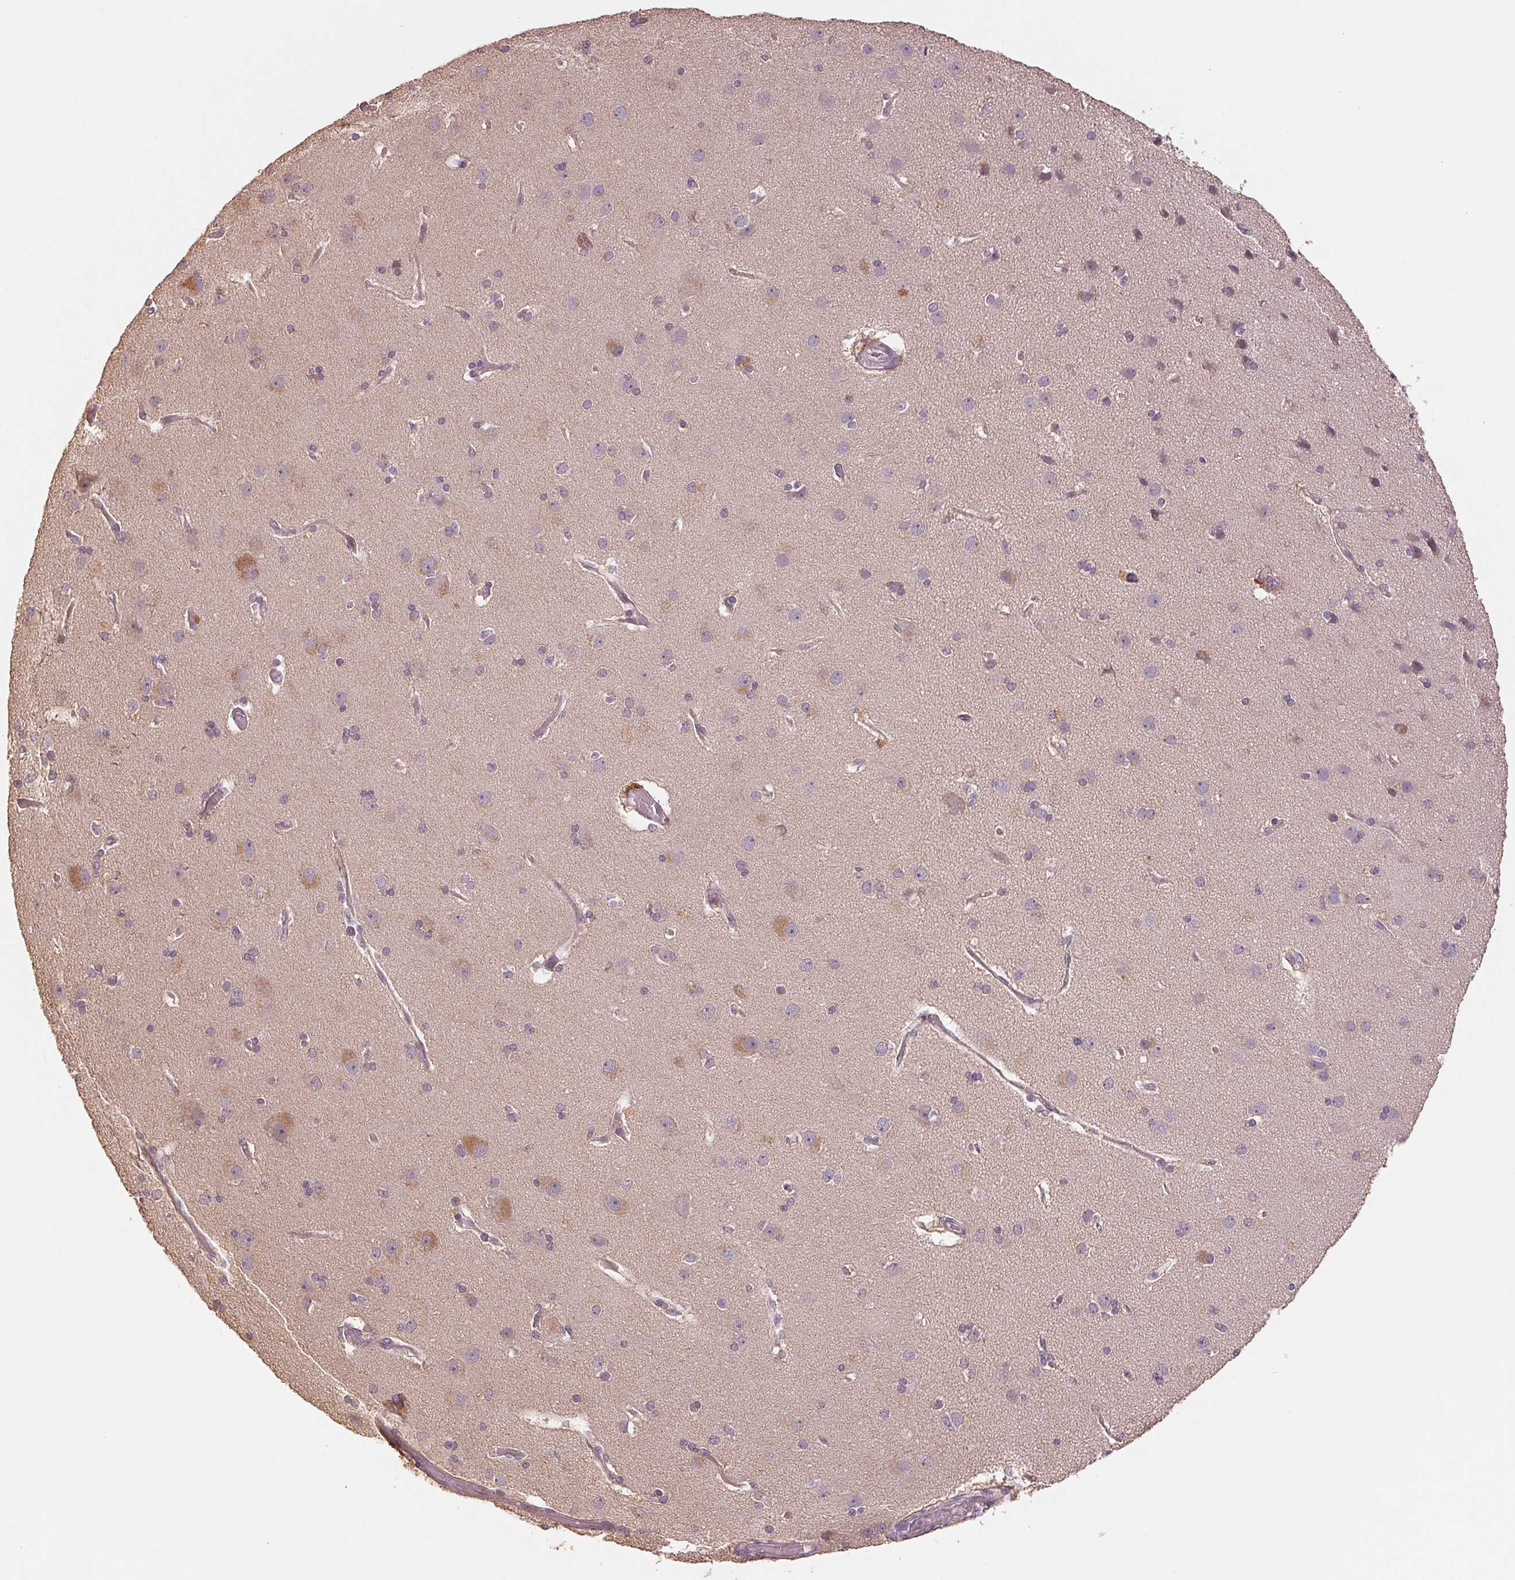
{"staining": {"intensity": "weak", "quantity": "25%-75%", "location": "cytoplasmic/membranous"}, "tissue": "cerebral cortex", "cell_type": "Endothelial cells", "image_type": "normal", "snomed": [{"axis": "morphology", "description": "Normal tissue, NOS"}, {"axis": "morphology", "description": "Glioma, malignant, High grade"}, {"axis": "topography", "description": "Cerebral cortex"}], "caption": "Benign cerebral cortex shows weak cytoplasmic/membranous expression in approximately 25%-75% of endothelial cells (DAB IHC, brown staining for protein, blue staining for nuclei)..", "gene": "COX14", "patient": {"sex": "male", "age": 71}}